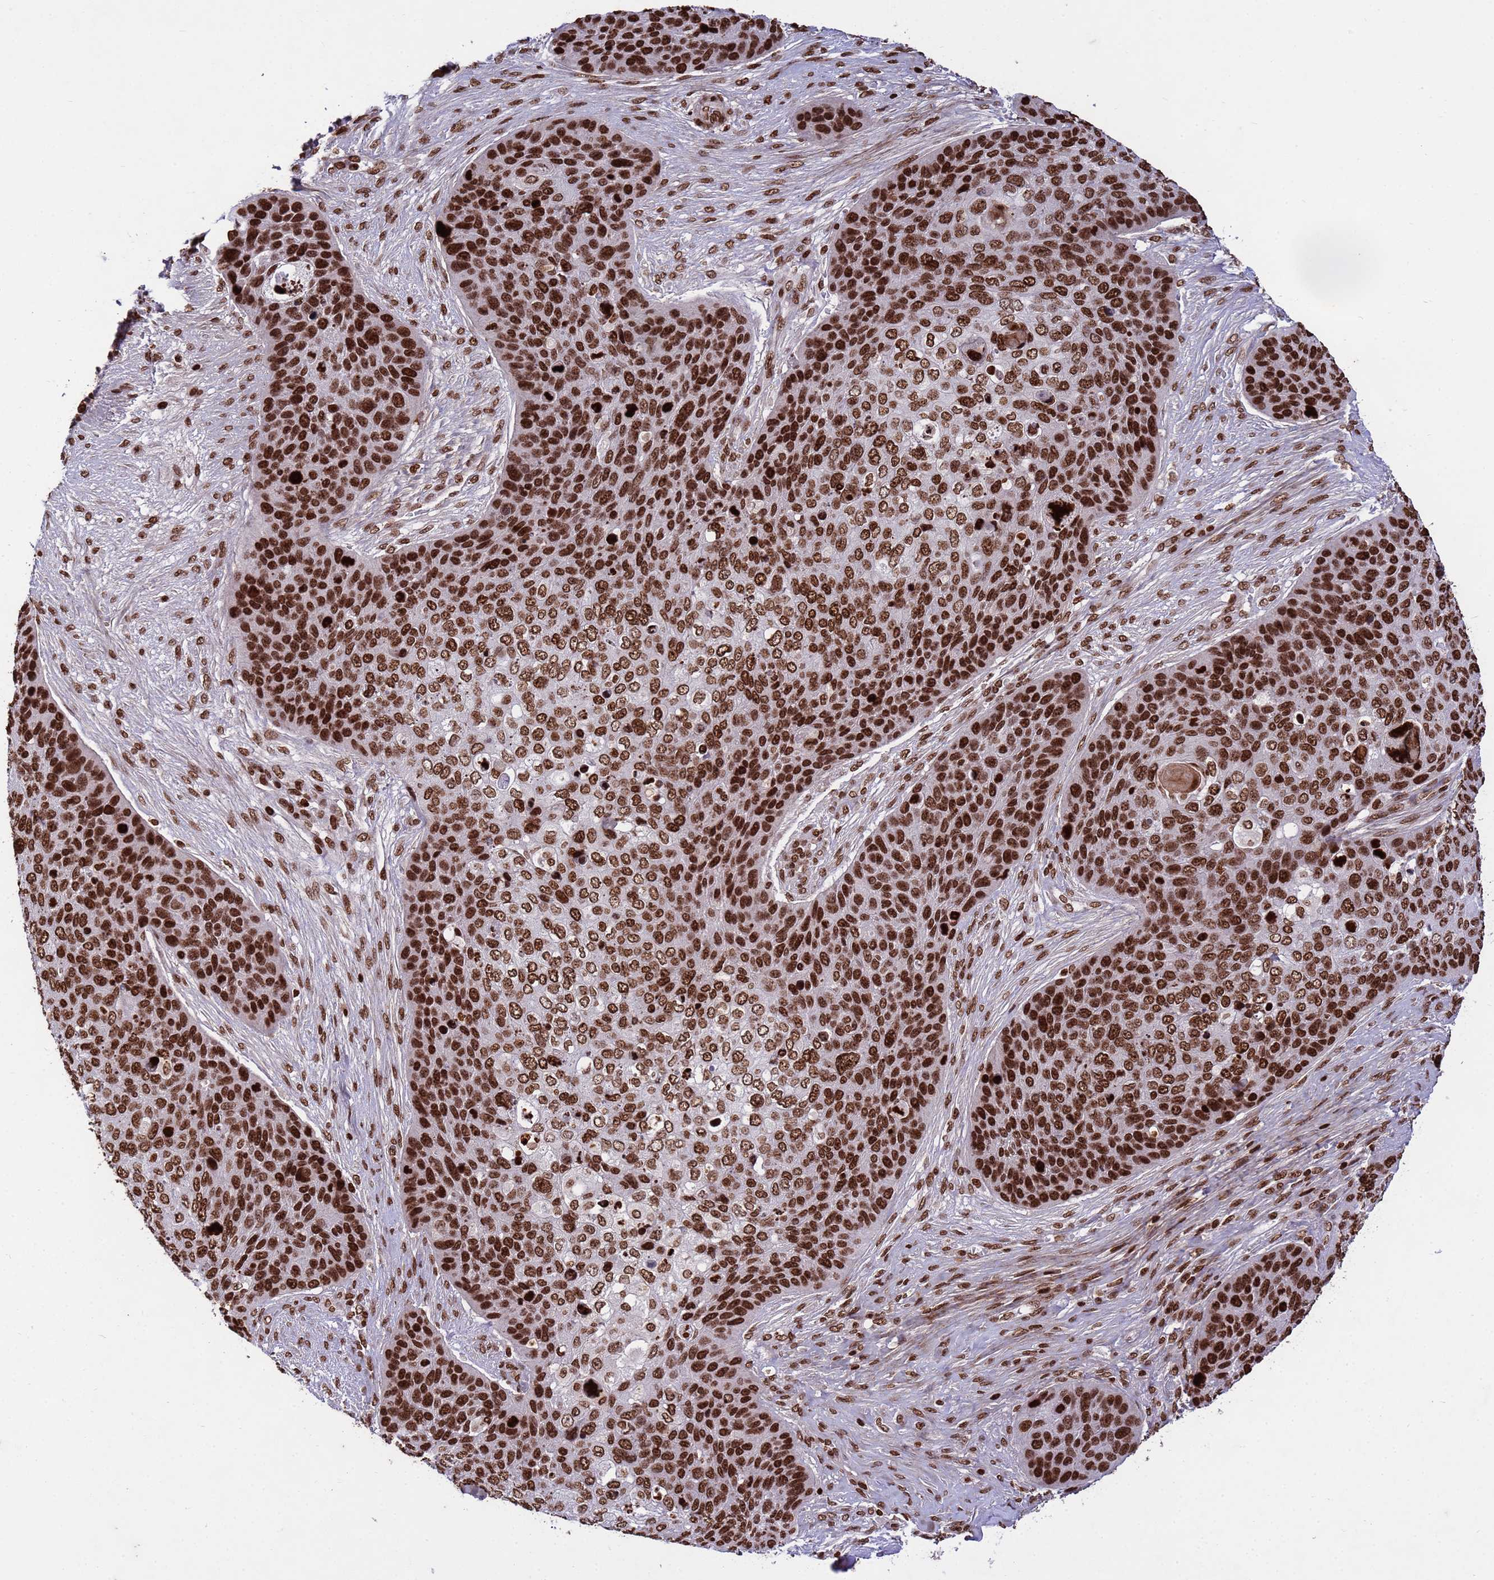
{"staining": {"intensity": "strong", "quantity": ">75%", "location": "nuclear"}, "tissue": "skin cancer", "cell_type": "Tumor cells", "image_type": "cancer", "snomed": [{"axis": "morphology", "description": "Basal cell carcinoma"}, {"axis": "topography", "description": "Skin"}], "caption": "There is high levels of strong nuclear expression in tumor cells of skin cancer, as demonstrated by immunohistochemical staining (brown color).", "gene": "H3-3B", "patient": {"sex": "female", "age": 74}}